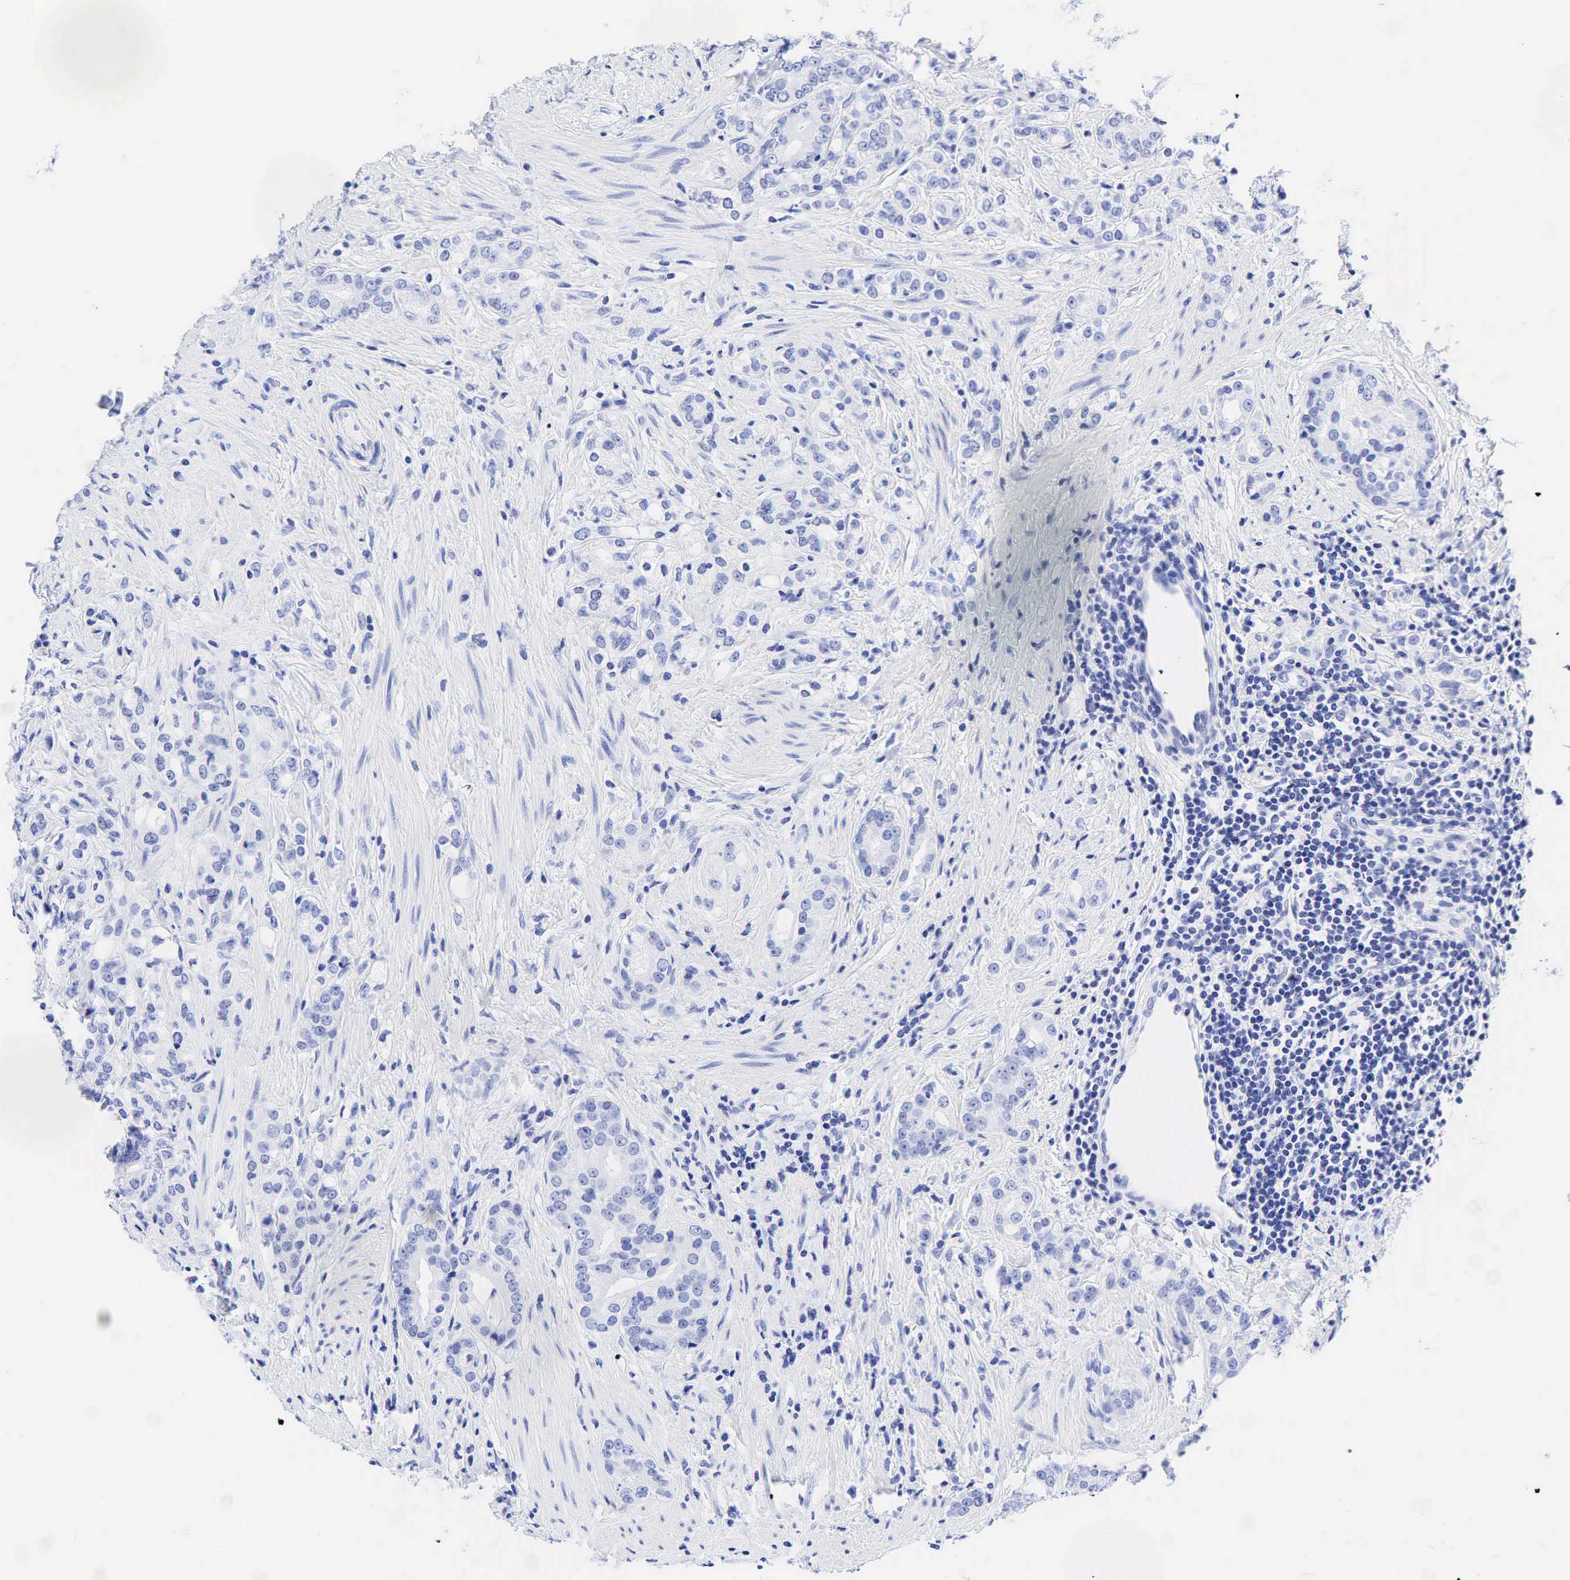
{"staining": {"intensity": "negative", "quantity": "none", "location": "none"}, "tissue": "prostate cancer", "cell_type": "Tumor cells", "image_type": "cancer", "snomed": [{"axis": "morphology", "description": "Adenocarcinoma, Medium grade"}, {"axis": "topography", "description": "Prostate"}], "caption": "The histopathology image demonstrates no significant staining in tumor cells of medium-grade adenocarcinoma (prostate). The staining was performed using DAB (3,3'-diaminobenzidine) to visualize the protein expression in brown, while the nuclei were stained in blue with hematoxylin (Magnification: 20x).", "gene": "CHGA", "patient": {"sex": "male", "age": 59}}